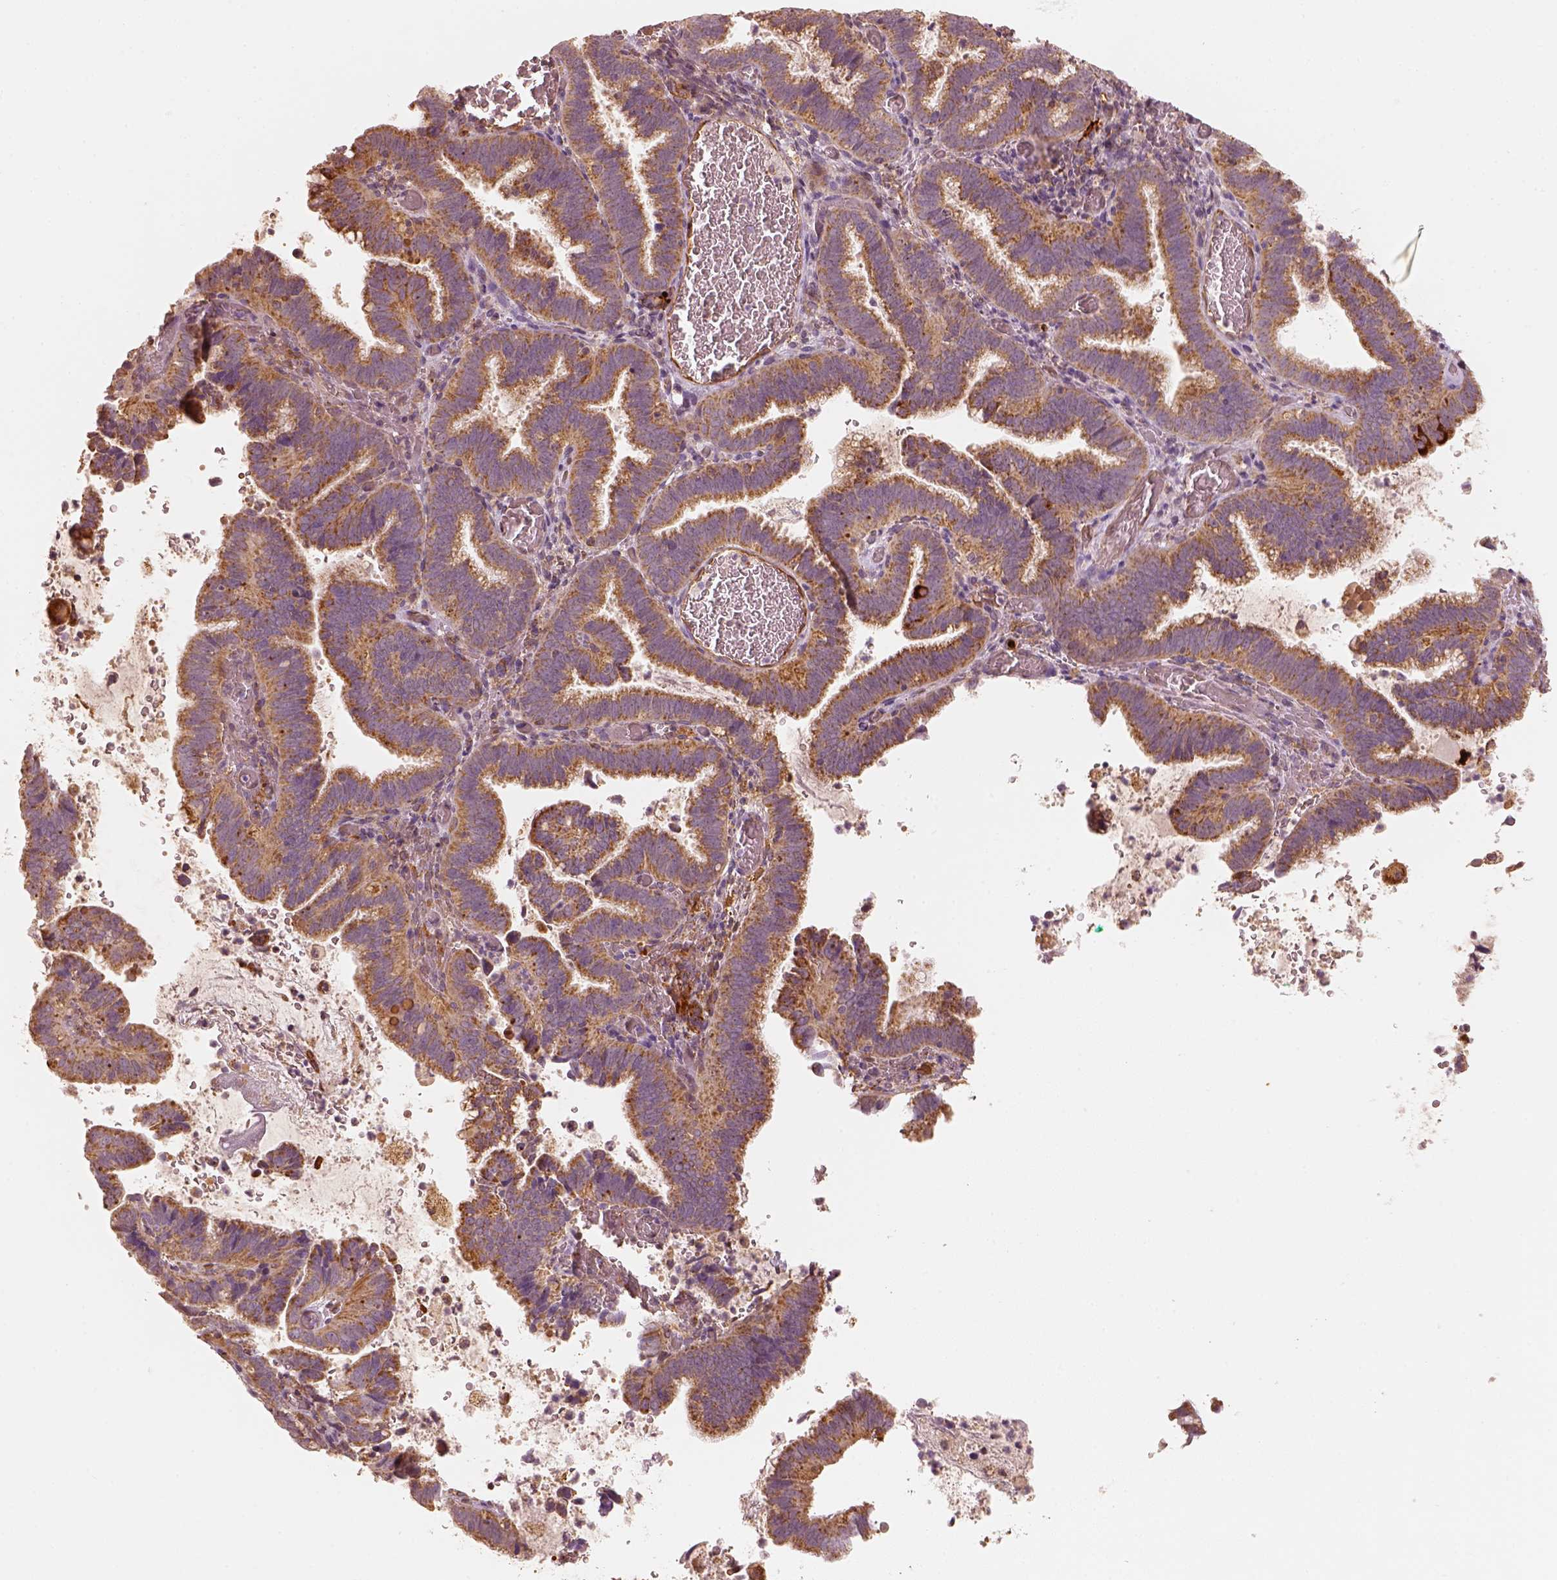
{"staining": {"intensity": "moderate", "quantity": ">75%", "location": "cytoplasmic/membranous"}, "tissue": "cervical cancer", "cell_type": "Tumor cells", "image_type": "cancer", "snomed": [{"axis": "morphology", "description": "Adenocarcinoma, NOS"}, {"axis": "topography", "description": "Cervix"}], "caption": "An image of human cervical cancer (adenocarcinoma) stained for a protein reveals moderate cytoplasmic/membranous brown staining in tumor cells. (DAB (3,3'-diaminobenzidine) = brown stain, brightfield microscopy at high magnification).", "gene": "FSCN1", "patient": {"sex": "female", "age": 61}}